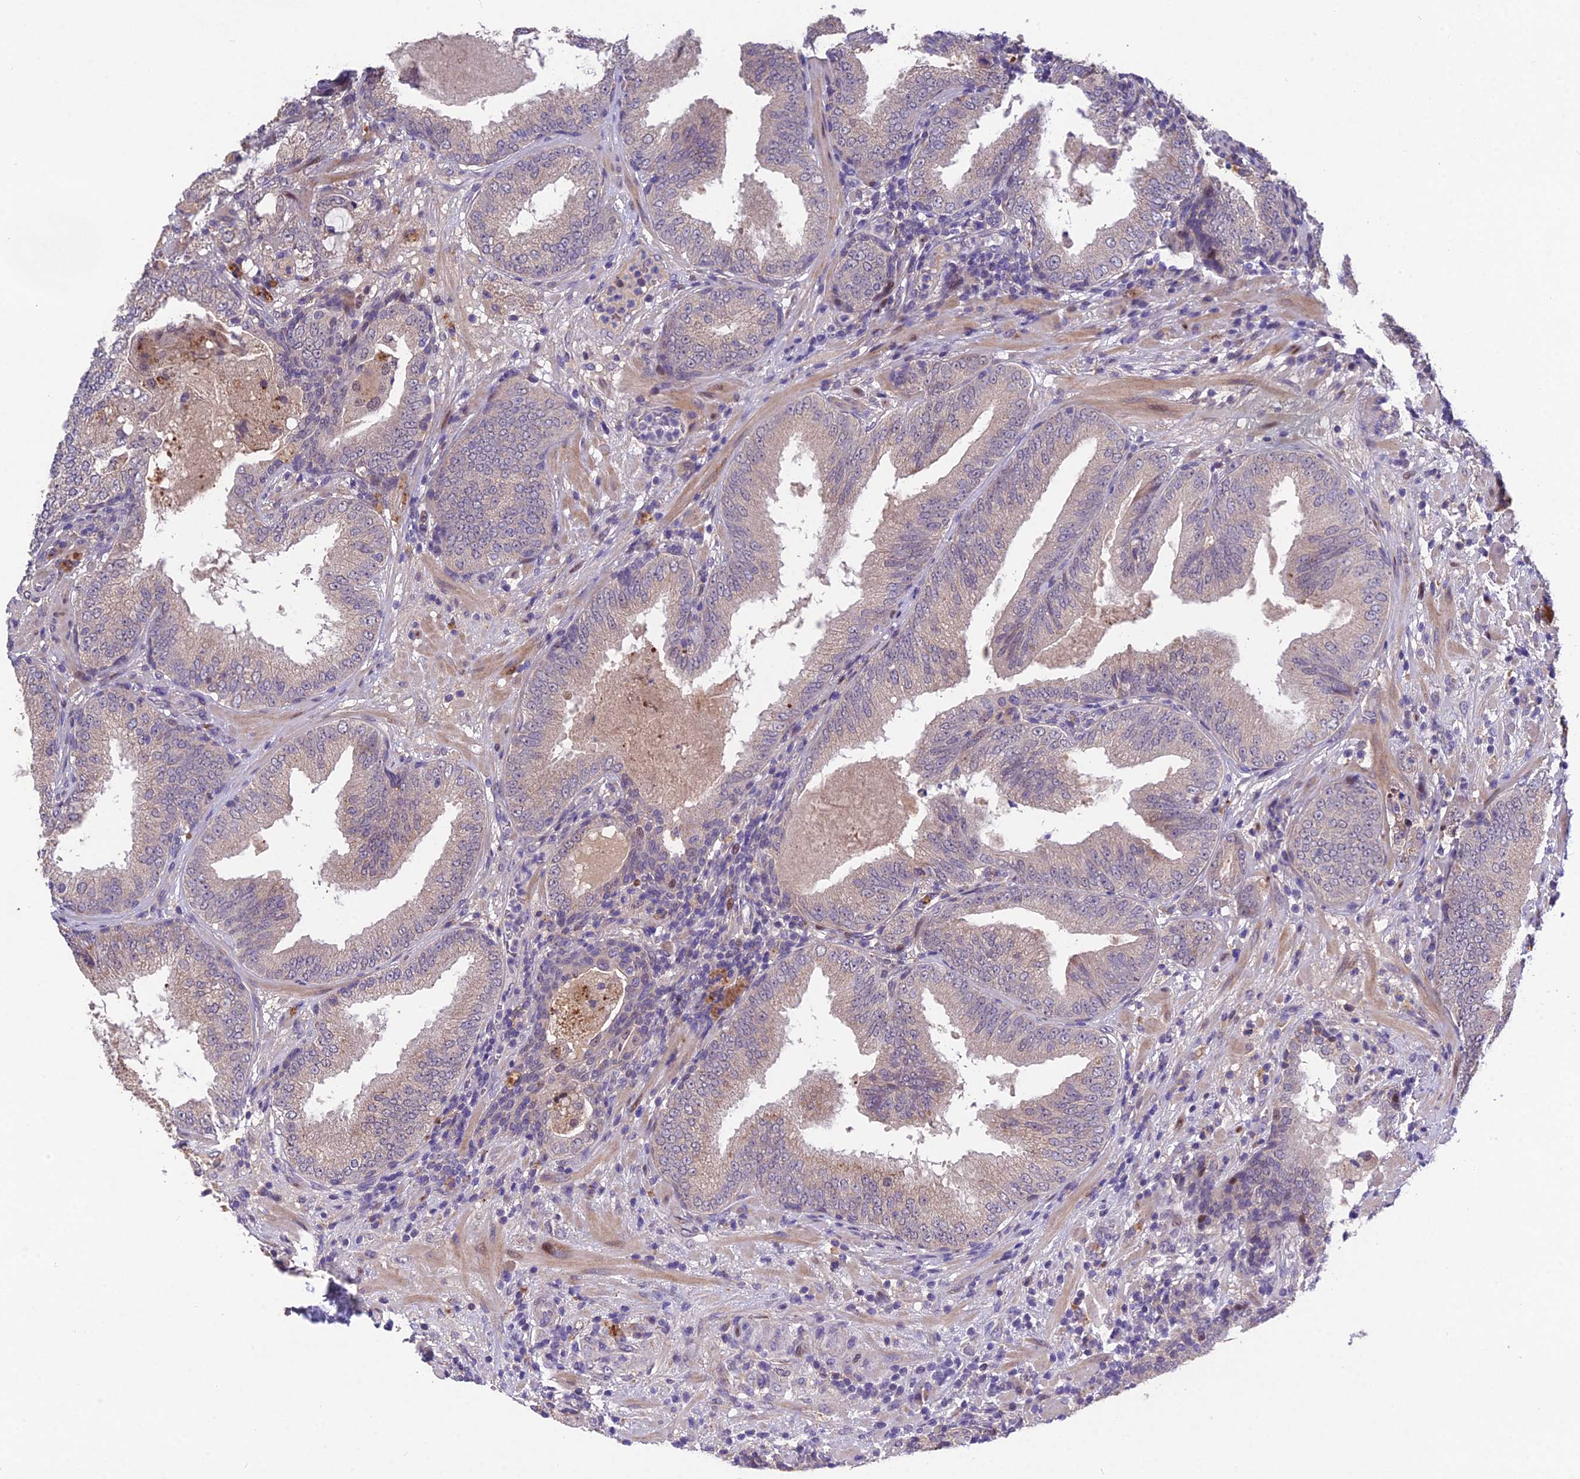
{"staining": {"intensity": "negative", "quantity": "none", "location": "none"}, "tissue": "prostate cancer", "cell_type": "Tumor cells", "image_type": "cancer", "snomed": [{"axis": "morphology", "description": "Adenocarcinoma, High grade"}, {"axis": "topography", "description": "Prostate"}], "caption": "Immunohistochemistry of human prostate cancer shows no positivity in tumor cells.", "gene": "PUS10", "patient": {"sex": "male", "age": 64}}